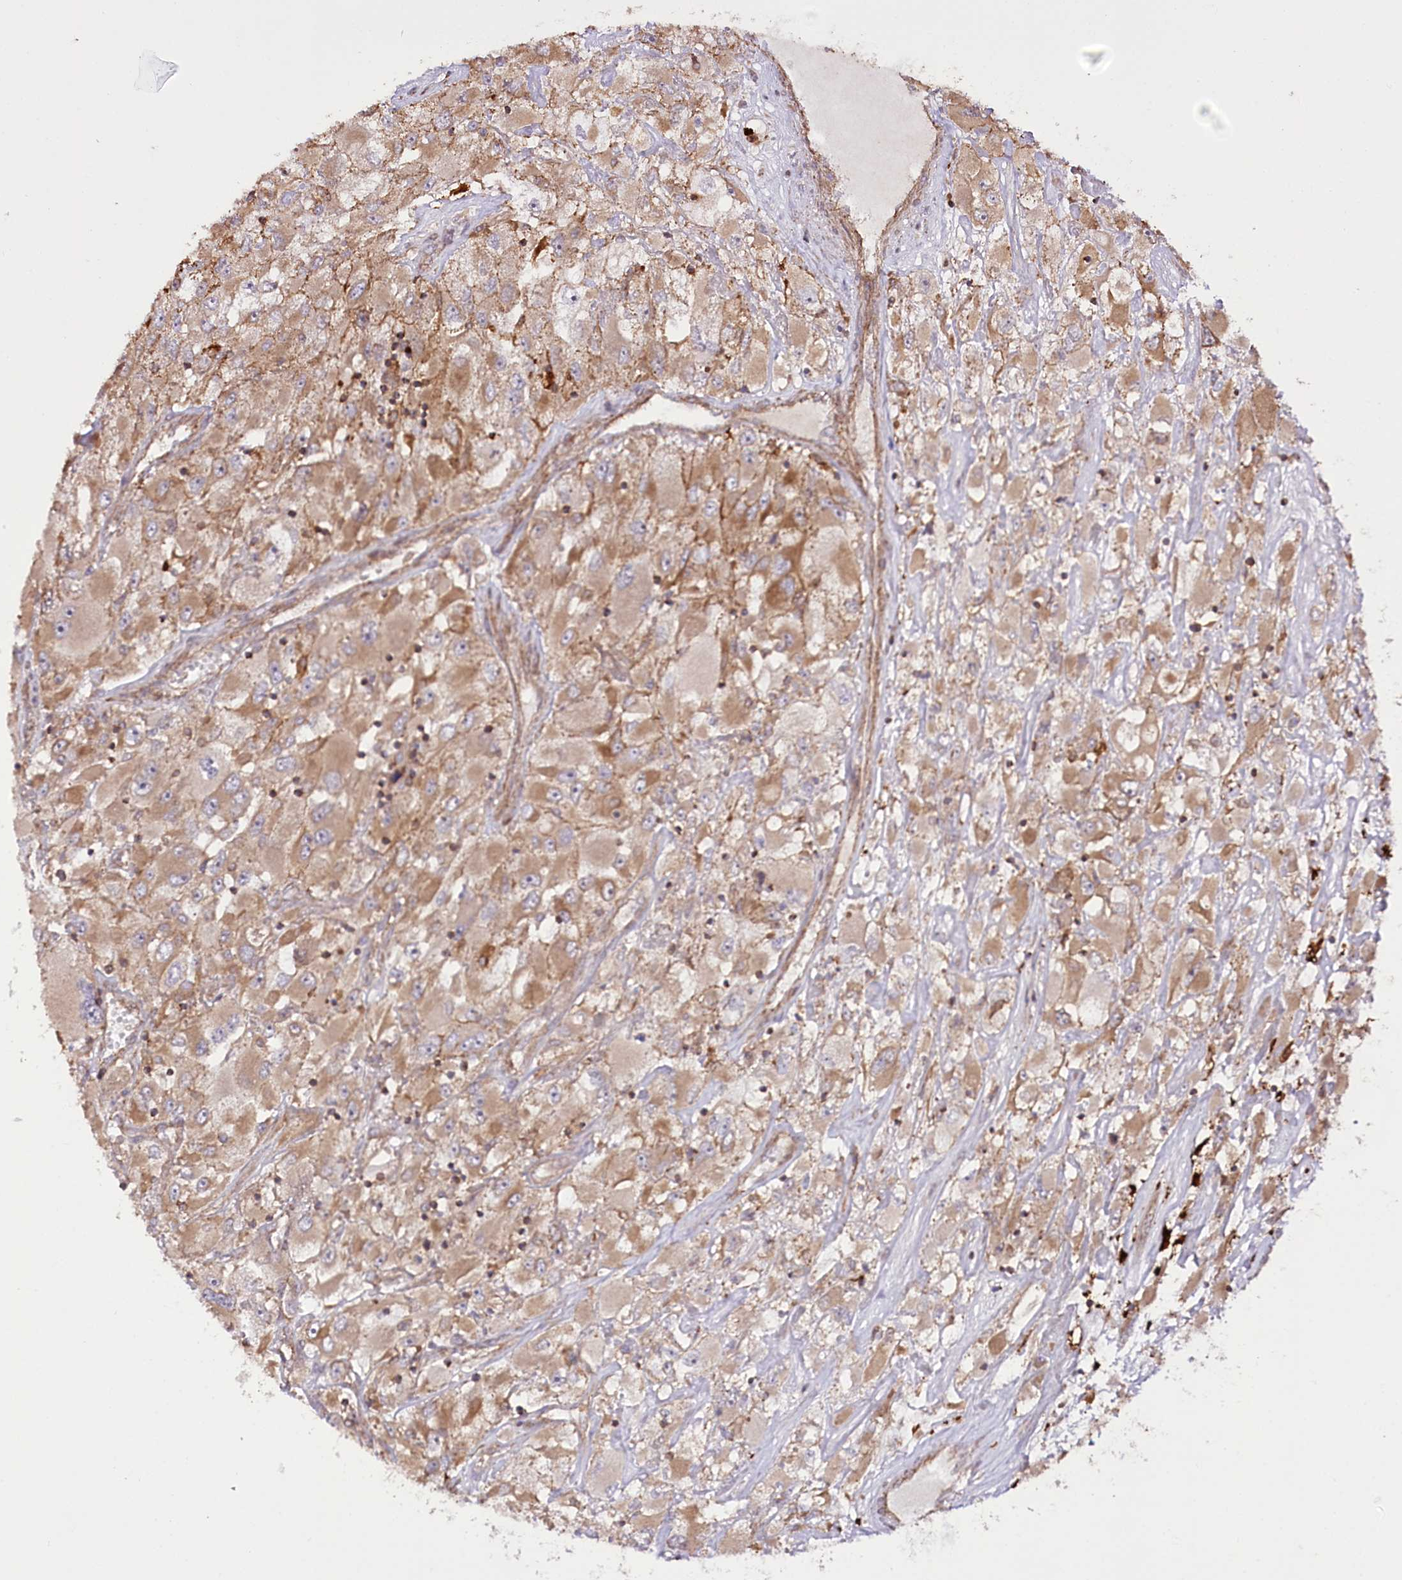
{"staining": {"intensity": "moderate", "quantity": "25%-75%", "location": "cytoplasmic/membranous"}, "tissue": "renal cancer", "cell_type": "Tumor cells", "image_type": "cancer", "snomed": [{"axis": "morphology", "description": "Adenocarcinoma, NOS"}, {"axis": "topography", "description": "Kidney"}], "caption": "This histopathology image demonstrates adenocarcinoma (renal) stained with IHC to label a protein in brown. The cytoplasmic/membranous of tumor cells show moderate positivity for the protein. Nuclei are counter-stained blue.", "gene": "DHX29", "patient": {"sex": "female", "age": 52}}